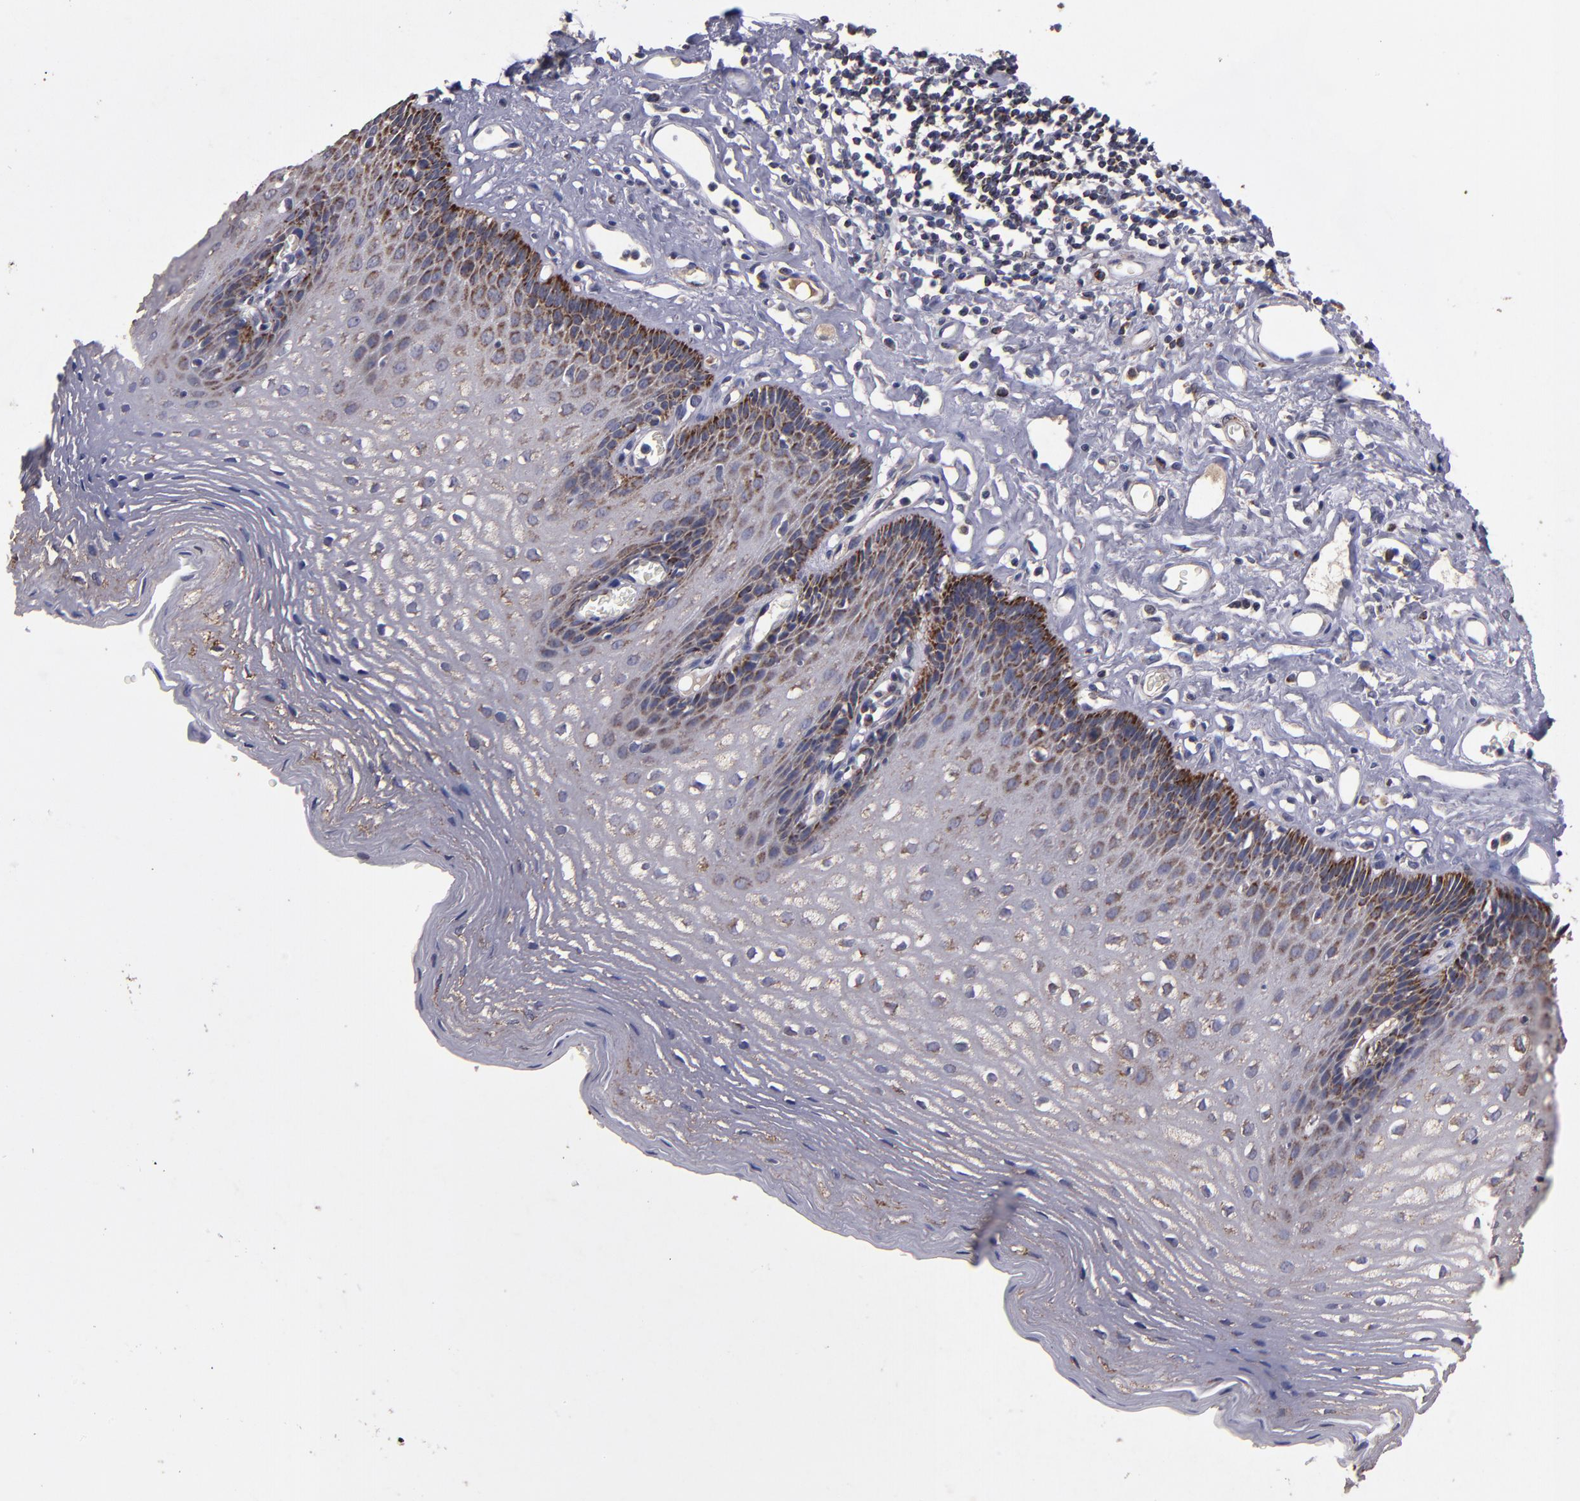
{"staining": {"intensity": "moderate", "quantity": "25%-75%", "location": "cytoplasmic/membranous"}, "tissue": "esophagus", "cell_type": "Squamous epithelial cells", "image_type": "normal", "snomed": [{"axis": "morphology", "description": "Normal tissue, NOS"}, {"axis": "topography", "description": "Esophagus"}], "caption": "Immunohistochemistry micrograph of unremarkable esophagus stained for a protein (brown), which shows medium levels of moderate cytoplasmic/membranous expression in approximately 25%-75% of squamous epithelial cells.", "gene": "TIMM9", "patient": {"sex": "female", "age": 70}}